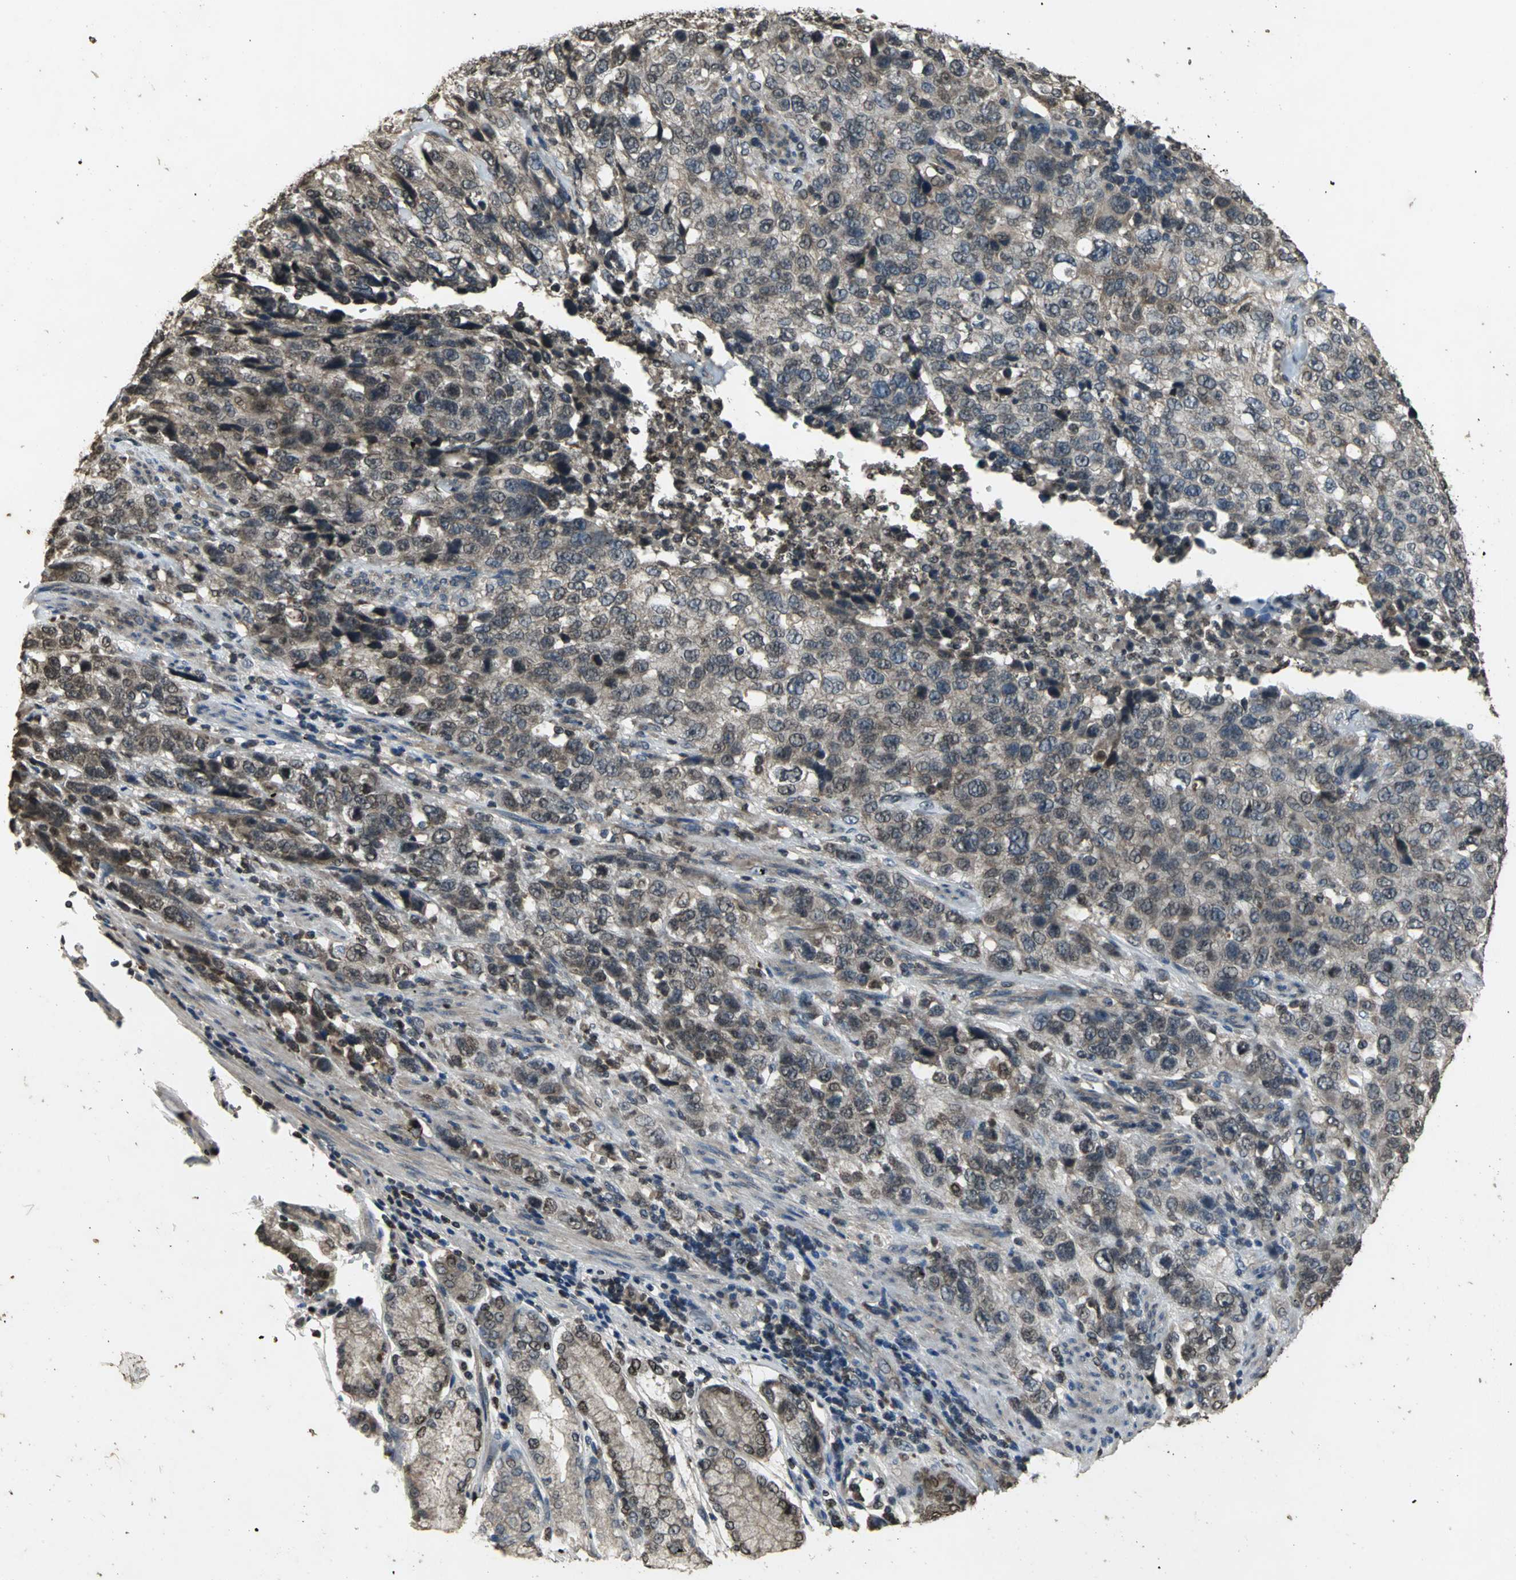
{"staining": {"intensity": "moderate", "quantity": ">75%", "location": "cytoplasmic/membranous,nuclear"}, "tissue": "stomach cancer", "cell_type": "Tumor cells", "image_type": "cancer", "snomed": [{"axis": "morphology", "description": "Normal tissue, NOS"}, {"axis": "morphology", "description": "Adenocarcinoma, NOS"}, {"axis": "topography", "description": "Stomach"}], "caption": "Stomach cancer (adenocarcinoma) tissue exhibits moderate cytoplasmic/membranous and nuclear expression in approximately >75% of tumor cells (DAB = brown stain, brightfield microscopy at high magnification).", "gene": "AHR", "patient": {"sex": "male", "age": 48}}